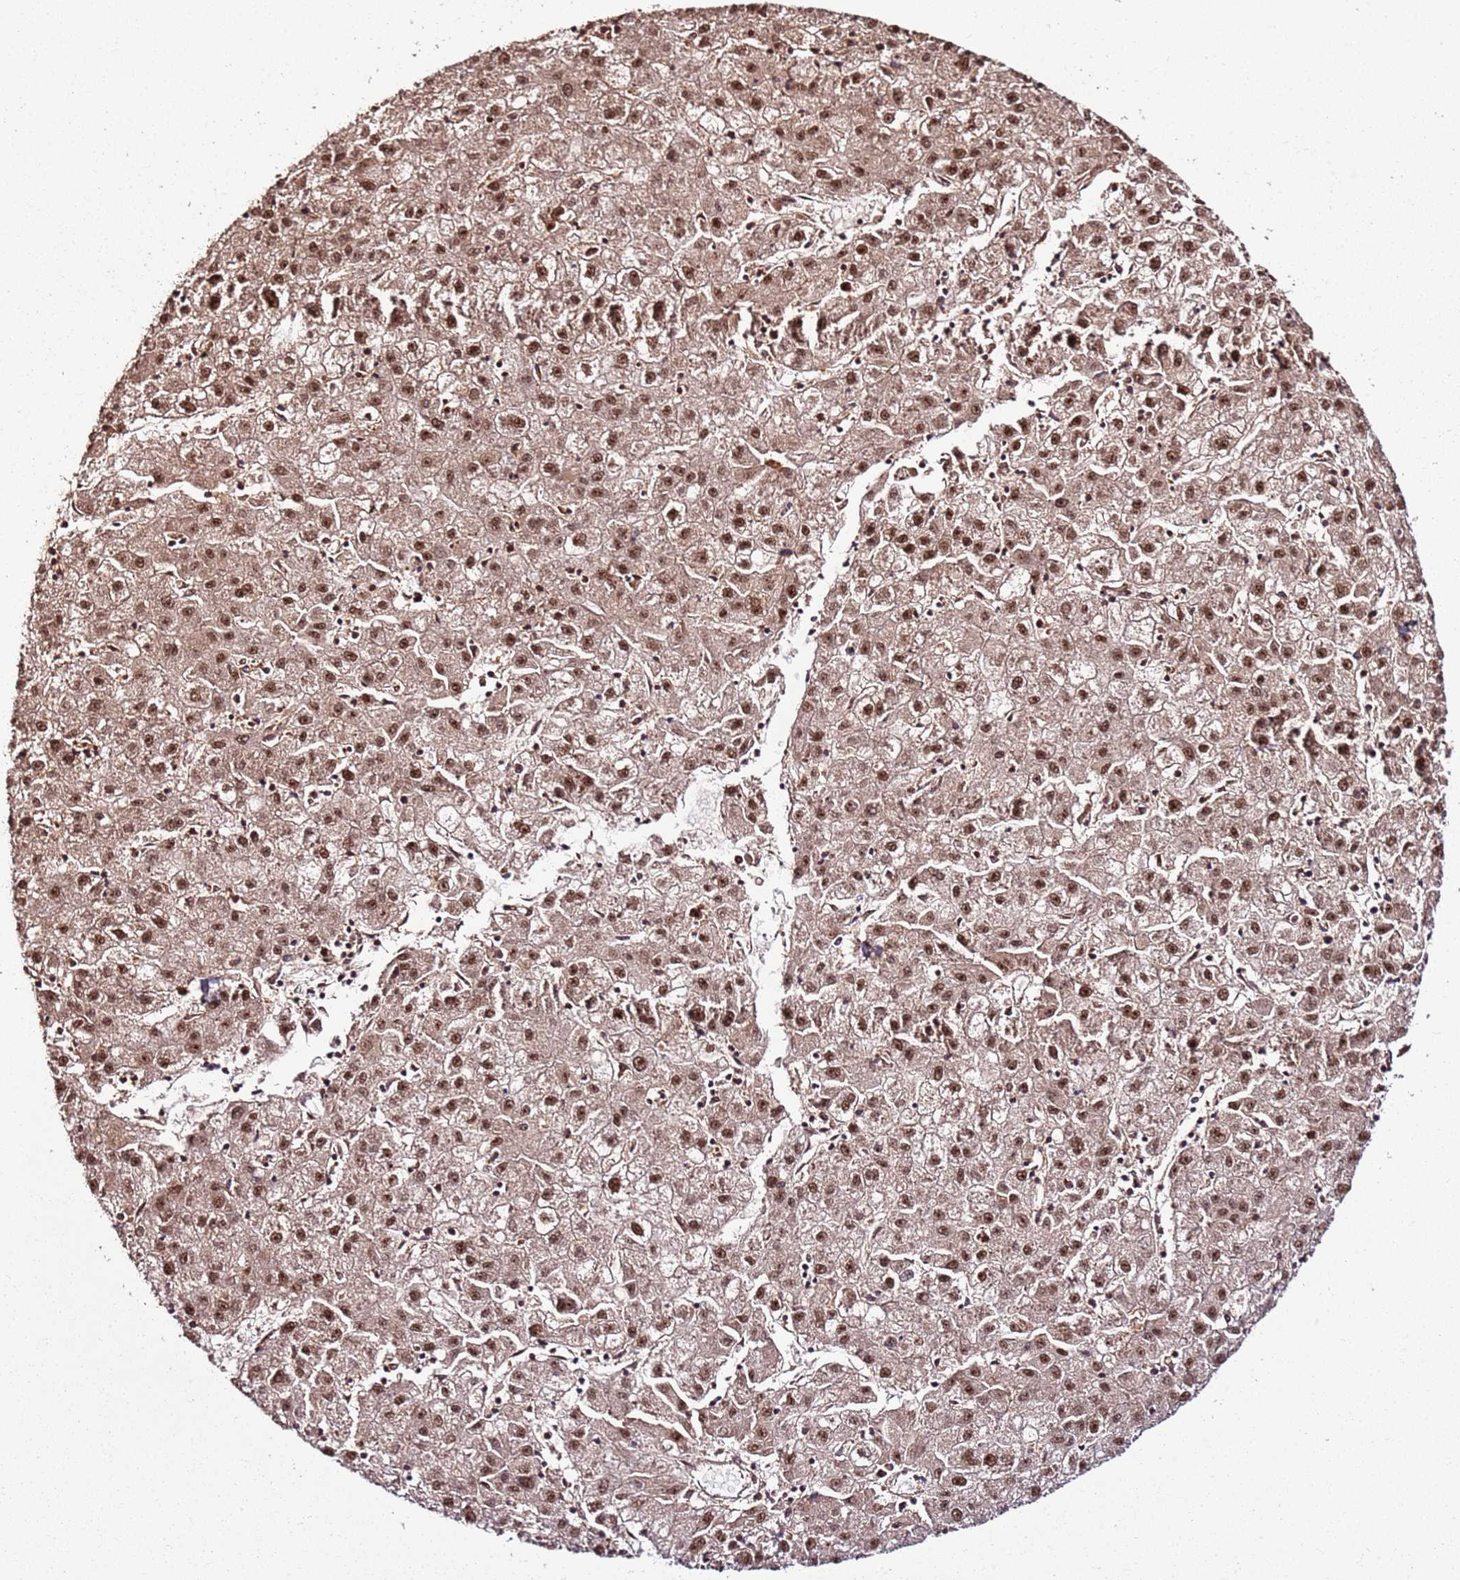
{"staining": {"intensity": "moderate", "quantity": ">75%", "location": "nuclear"}, "tissue": "liver cancer", "cell_type": "Tumor cells", "image_type": "cancer", "snomed": [{"axis": "morphology", "description": "Carcinoma, Hepatocellular, NOS"}, {"axis": "topography", "description": "Liver"}], "caption": "A micrograph showing moderate nuclear positivity in approximately >75% of tumor cells in liver cancer, as visualized by brown immunohistochemical staining.", "gene": "XRN2", "patient": {"sex": "male", "age": 72}}